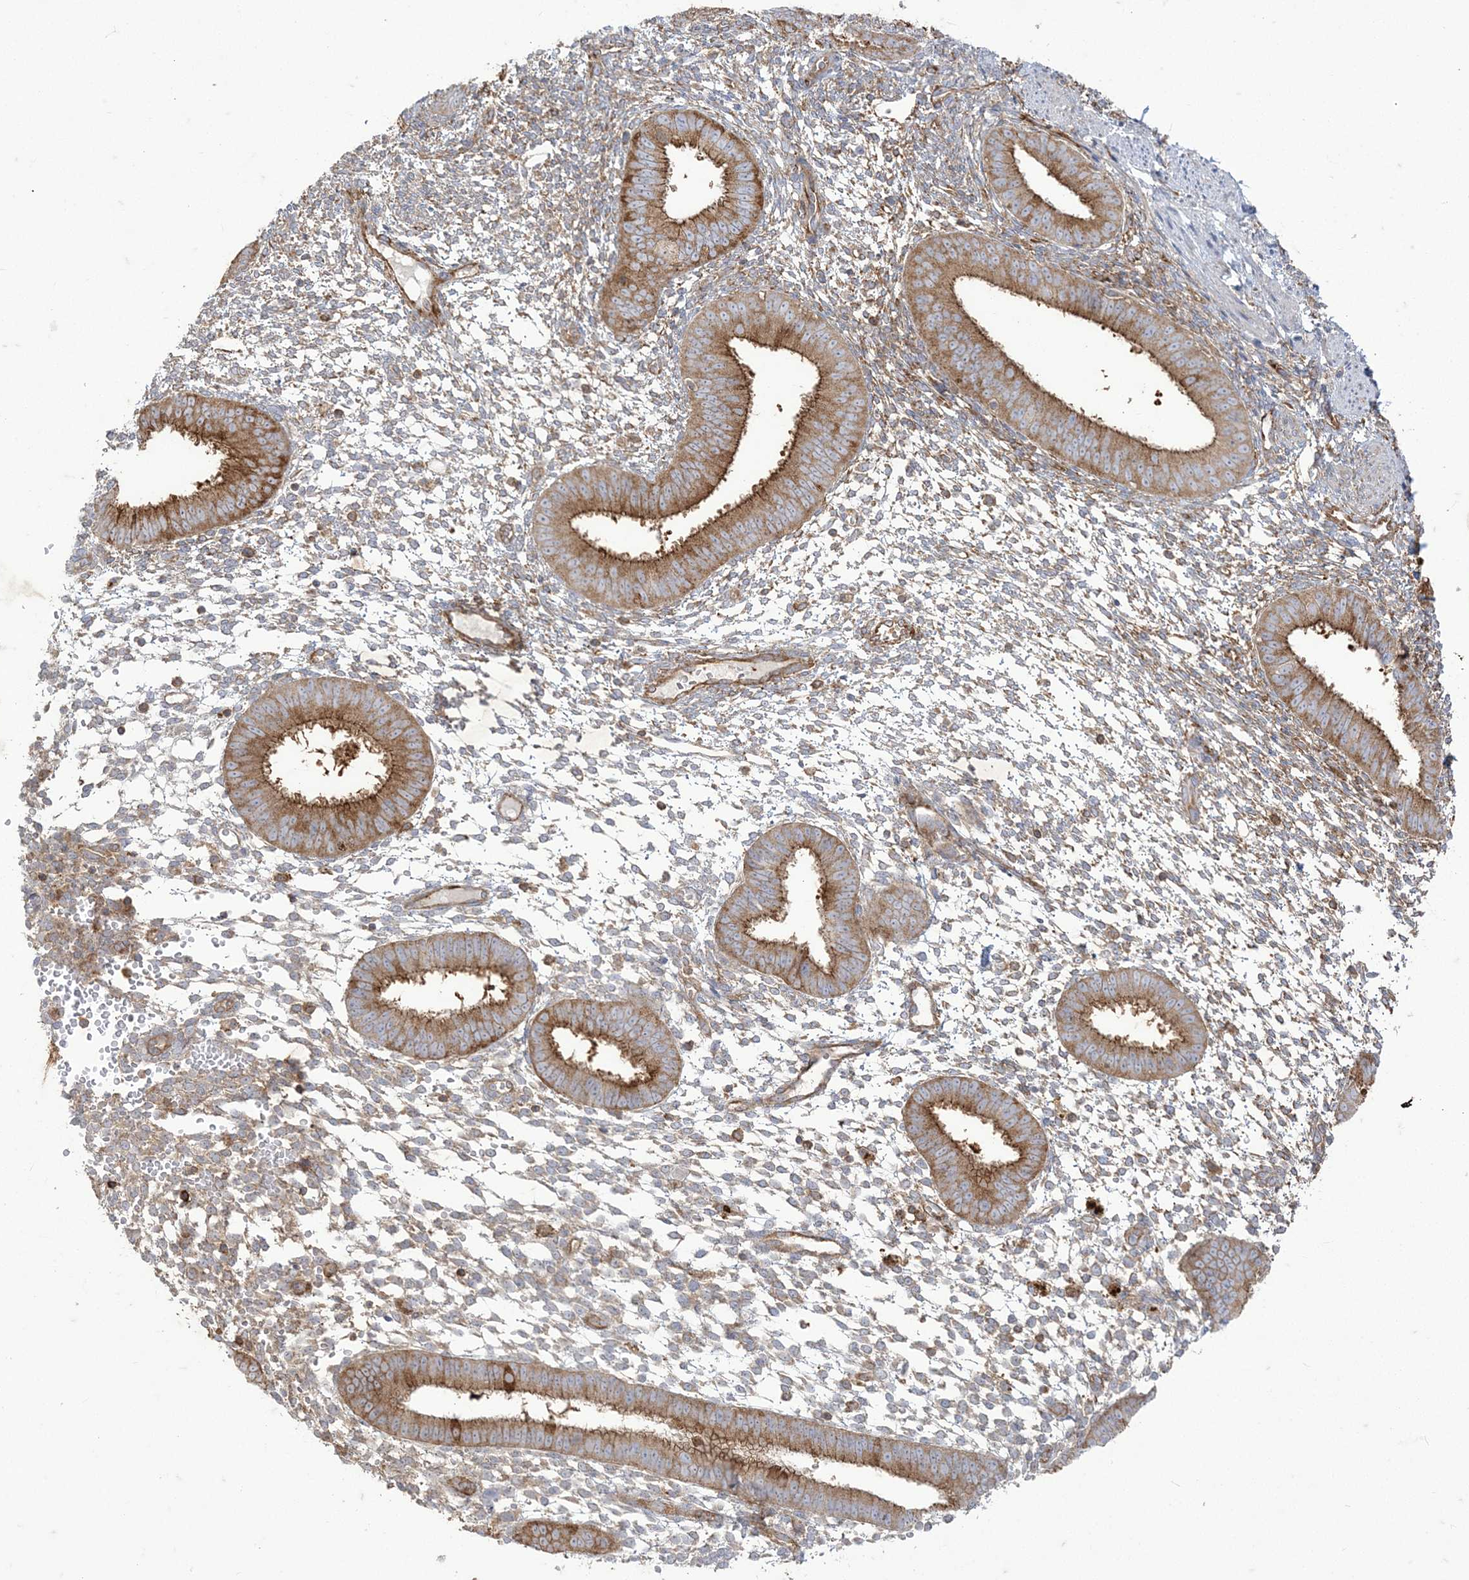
{"staining": {"intensity": "moderate", "quantity": "25%-75%", "location": "cytoplasmic/membranous"}, "tissue": "endometrium", "cell_type": "Cells in endometrial stroma", "image_type": "normal", "snomed": [{"axis": "morphology", "description": "Normal tissue, NOS"}, {"axis": "topography", "description": "Uterus"}, {"axis": "topography", "description": "Endometrium"}], "caption": "Immunohistochemistry micrograph of benign endometrium: human endometrium stained using IHC exhibits medium levels of moderate protein expression localized specifically in the cytoplasmic/membranous of cells in endometrial stroma, appearing as a cytoplasmic/membranous brown color.", "gene": "DERL3", "patient": {"sex": "female", "age": 48}}